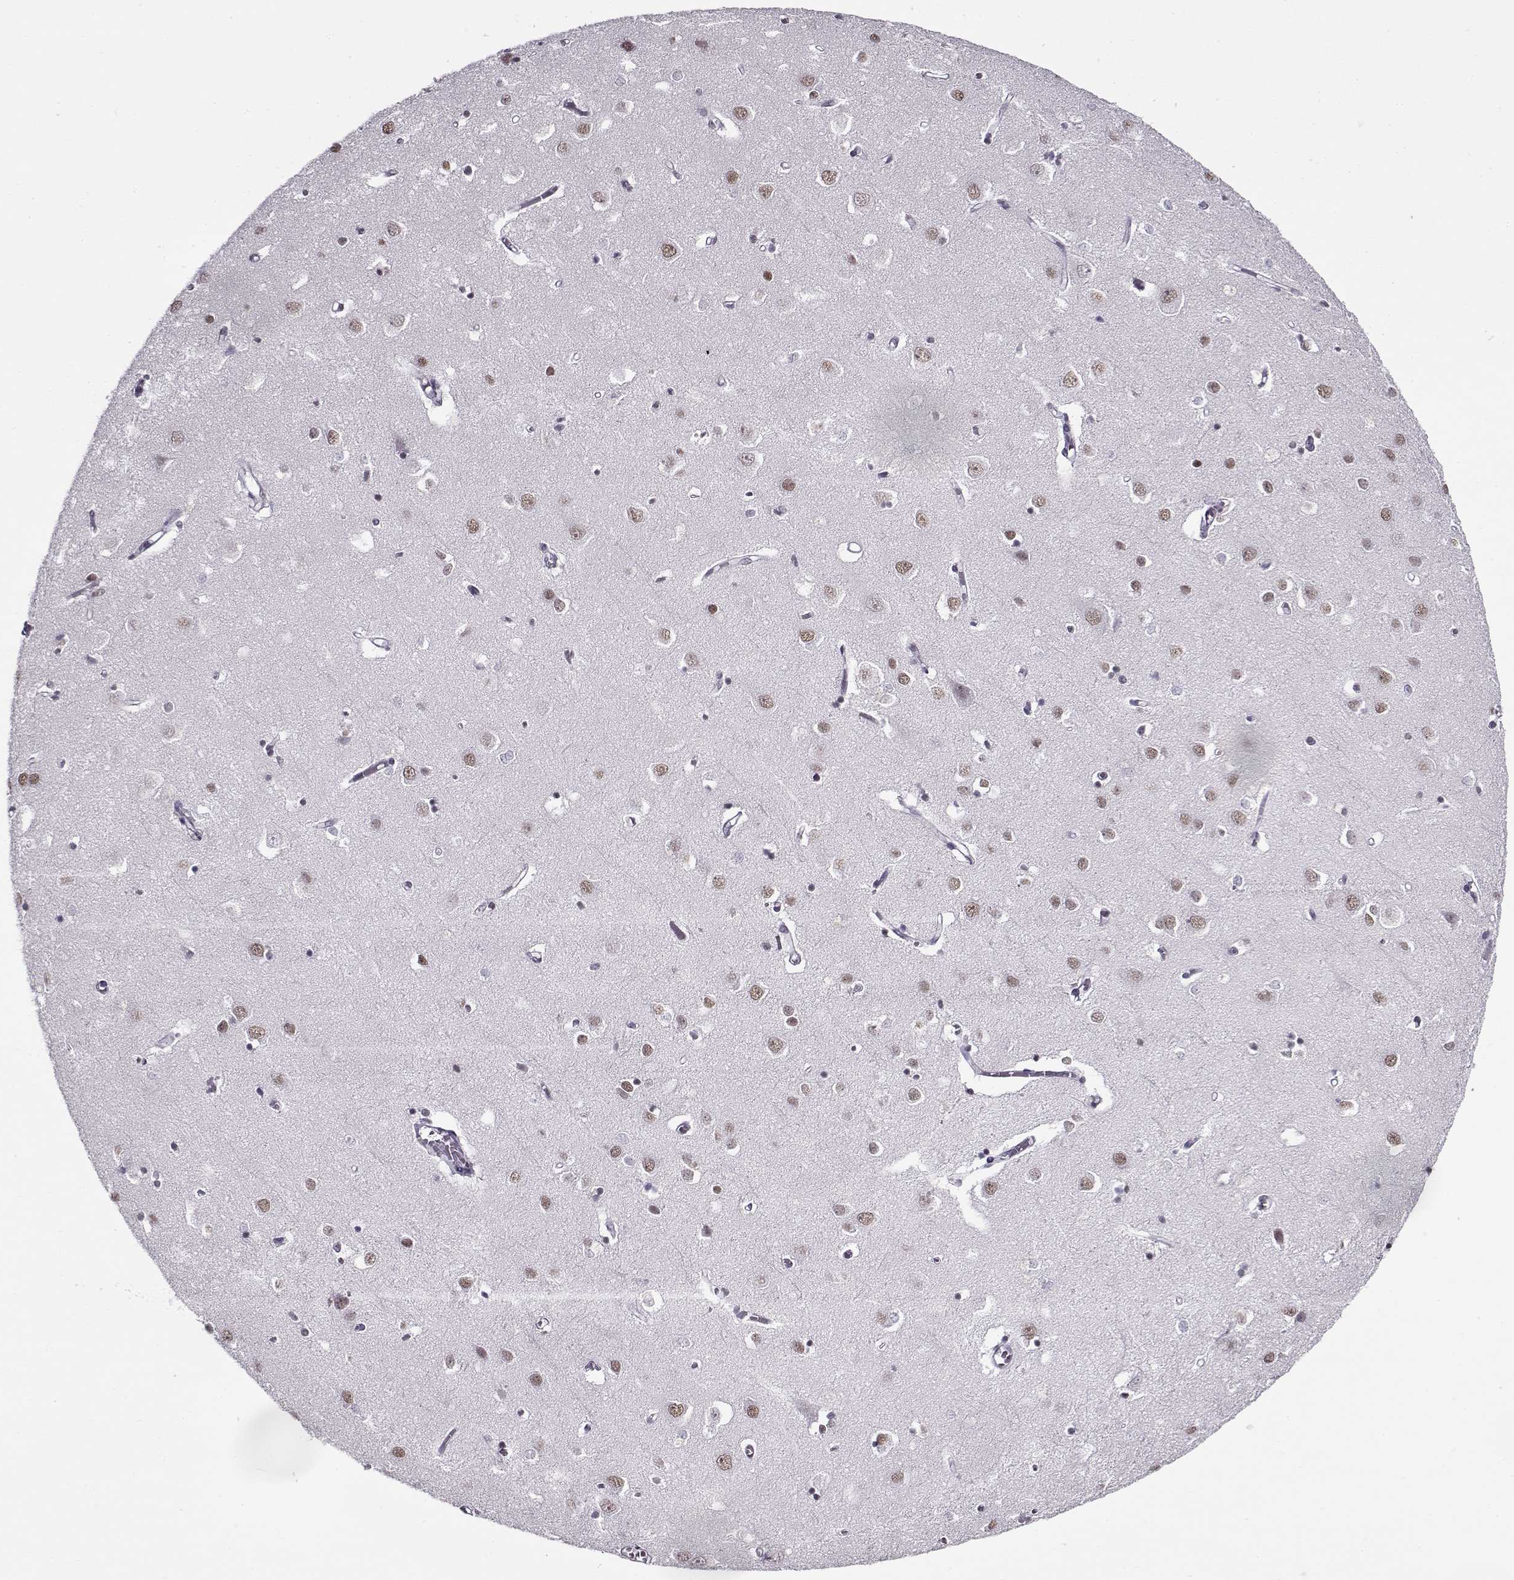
{"staining": {"intensity": "negative", "quantity": "none", "location": "none"}, "tissue": "cerebral cortex", "cell_type": "Endothelial cells", "image_type": "normal", "snomed": [{"axis": "morphology", "description": "Normal tissue, NOS"}, {"axis": "topography", "description": "Cerebral cortex"}], "caption": "IHC image of benign cerebral cortex: cerebral cortex stained with DAB (3,3'-diaminobenzidine) shows no significant protein expression in endothelial cells. (Brightfield microscopy of DAB immunohistochemistry (IHC) at high magnification).", "gene": "PRMT8", "patient": {"sex": "male", "age": 70}}